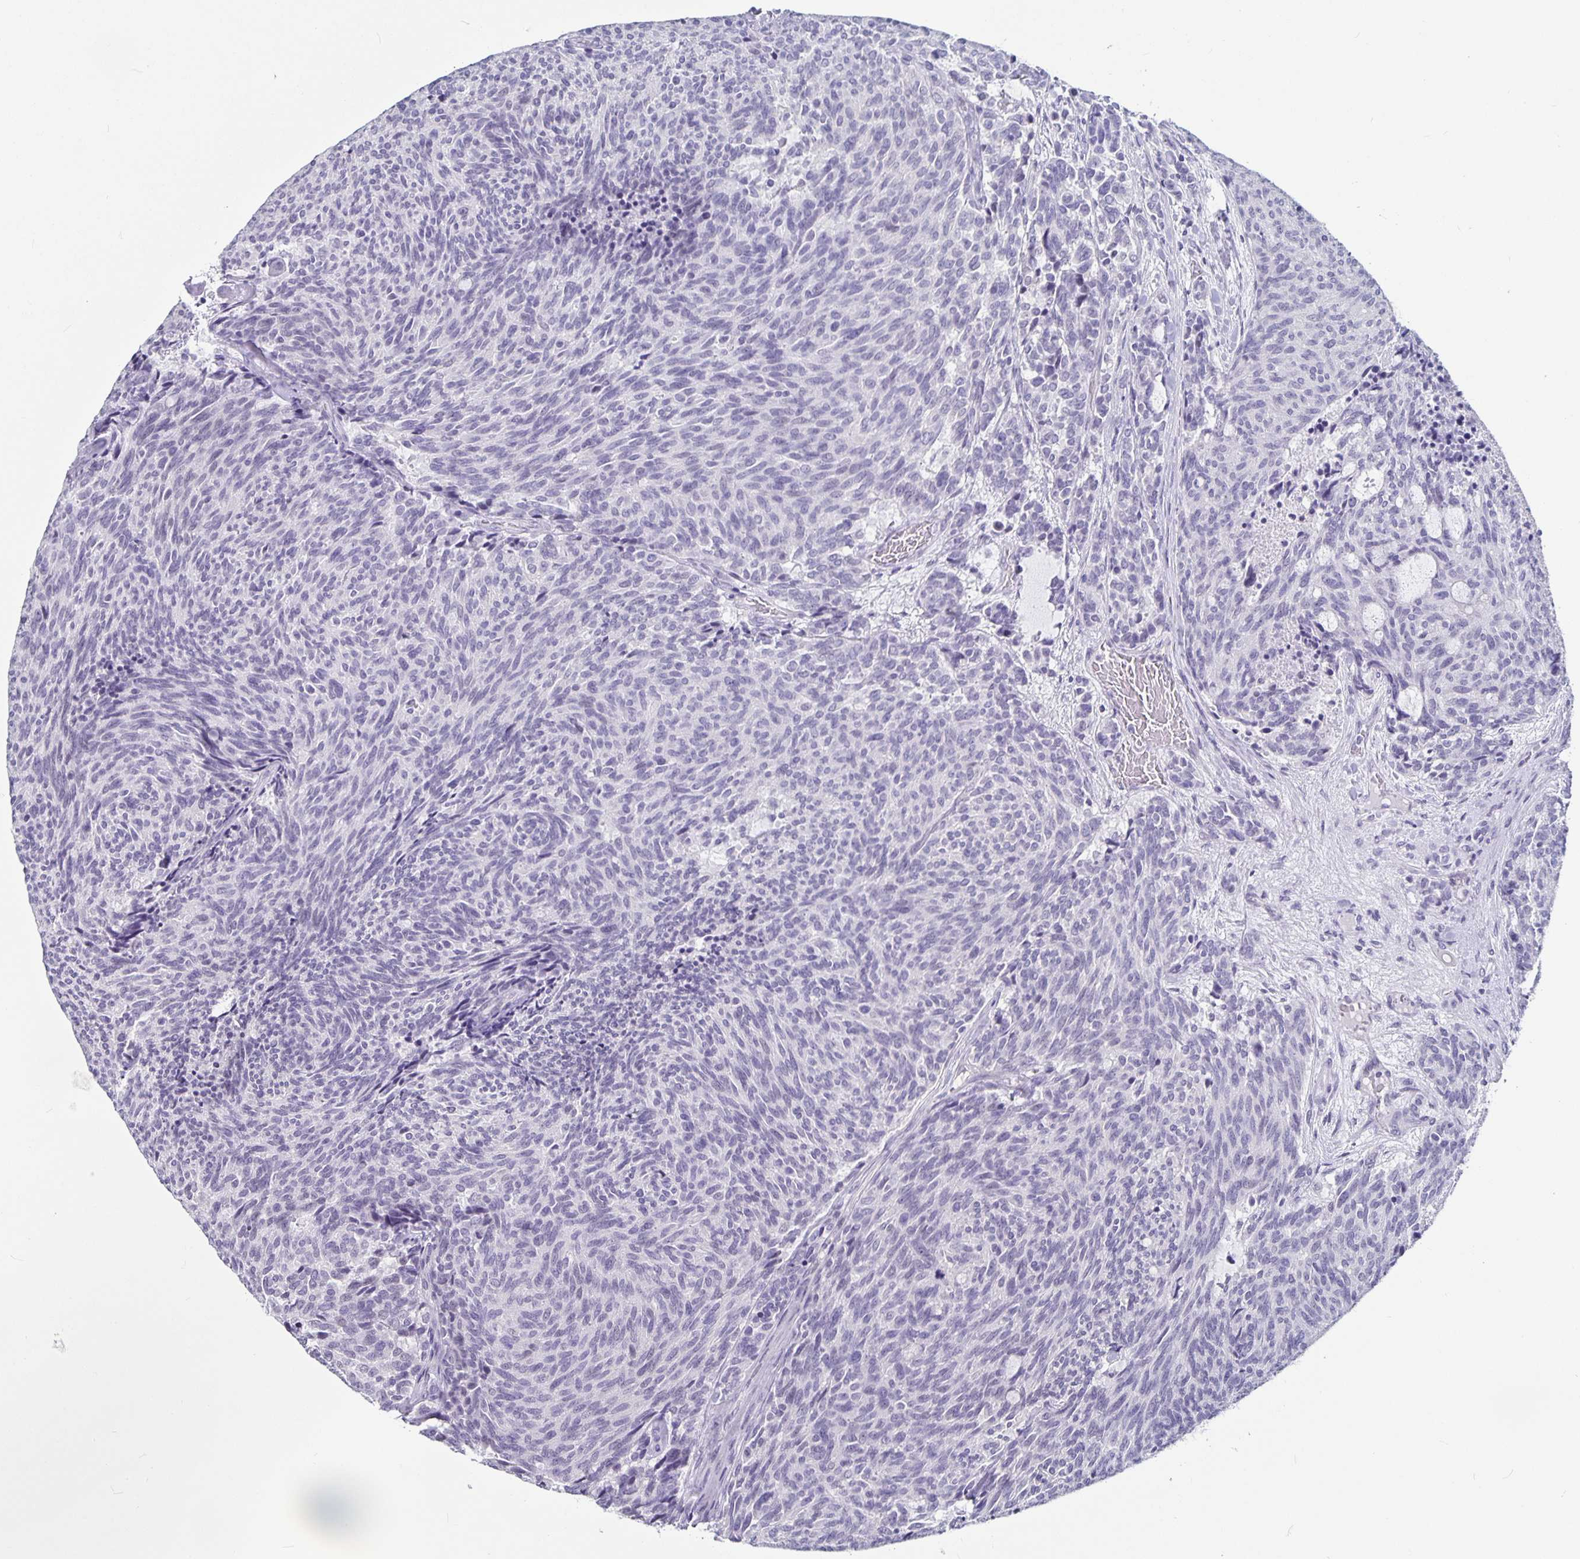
{"staining": {"intensity": "negative", "quantity": "none", "location": "none"}, "tissue": "carcinoid", "cell_type": "Tumor cells", "image_type": "cancer", "snomed": [{"axis": "morphology", "description": "Carcinoid, malignant, NOS"}, {"axis": "topography", "description": "Pancreas"}], "caption": "Immunohistochemical staining of human malignant carcinoid reveals no significant expression in tumor cells.", "gene": "OLIG2", "patient": {"sex": "female", "age": 54}}